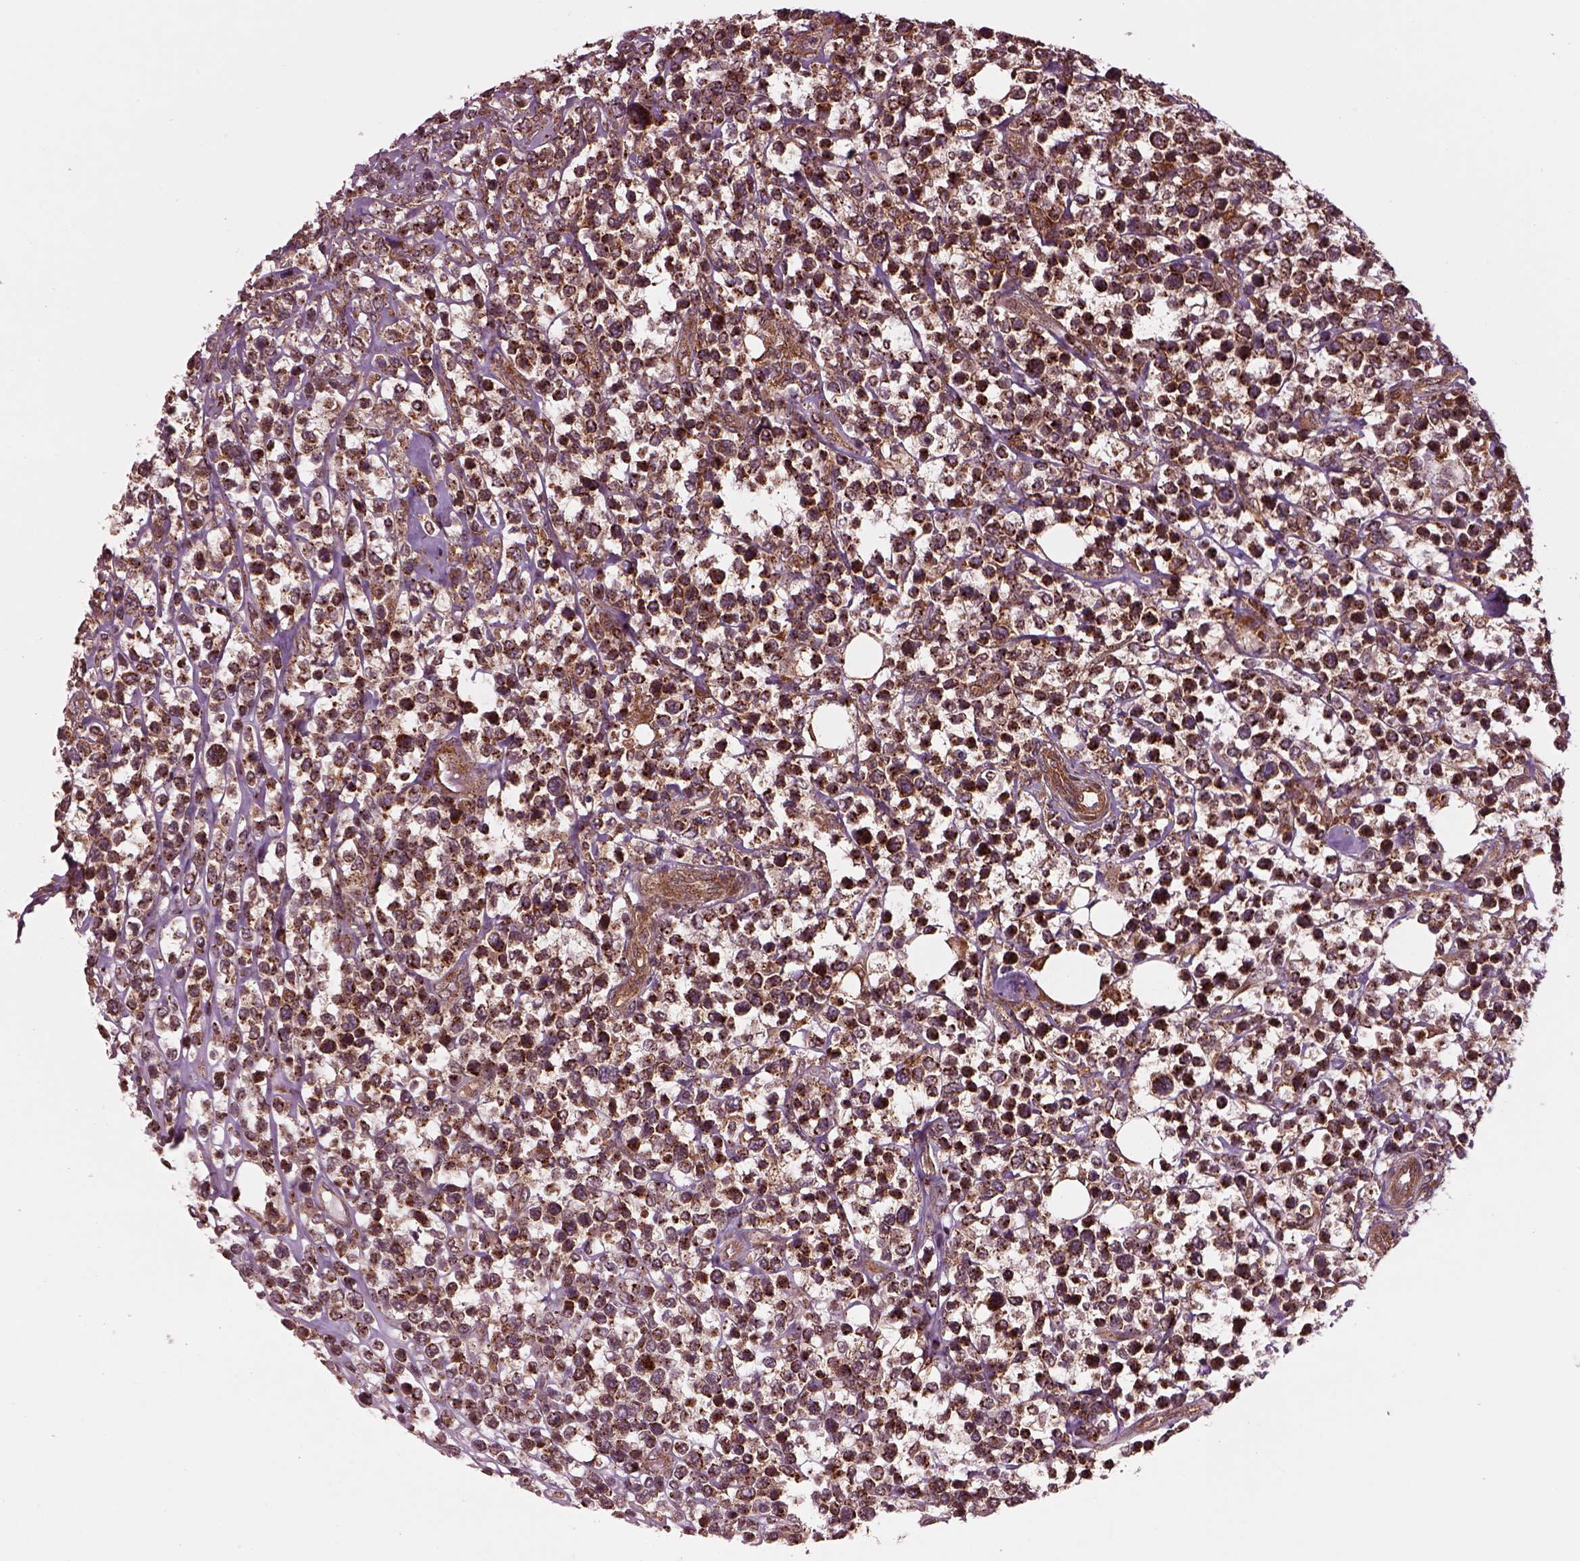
{"staining": {"intensity": "moderate", "quantity": ">75%", "location": "cytoplasmic/membranous"}, "tissue": "lymphoma", "cell_type": "Tumor cells", "image_type": "cancer", "snomed": [{"axis": "morphology", "description": "Malignant lymphoma, non-Hodgkin's type, High grade"}, {"axis": "topography", "description": "Soft tissue"}], "caption": "This micrograph displays IHC staining of malignant lymphoma, non-Hodgkin's type (high-grade), with medium moderate cytoplasmic/membranous positivity in about >75% of tumor cells.", "gene": "WASHC2A", "patient": {"sex": "female", "age": 56}}